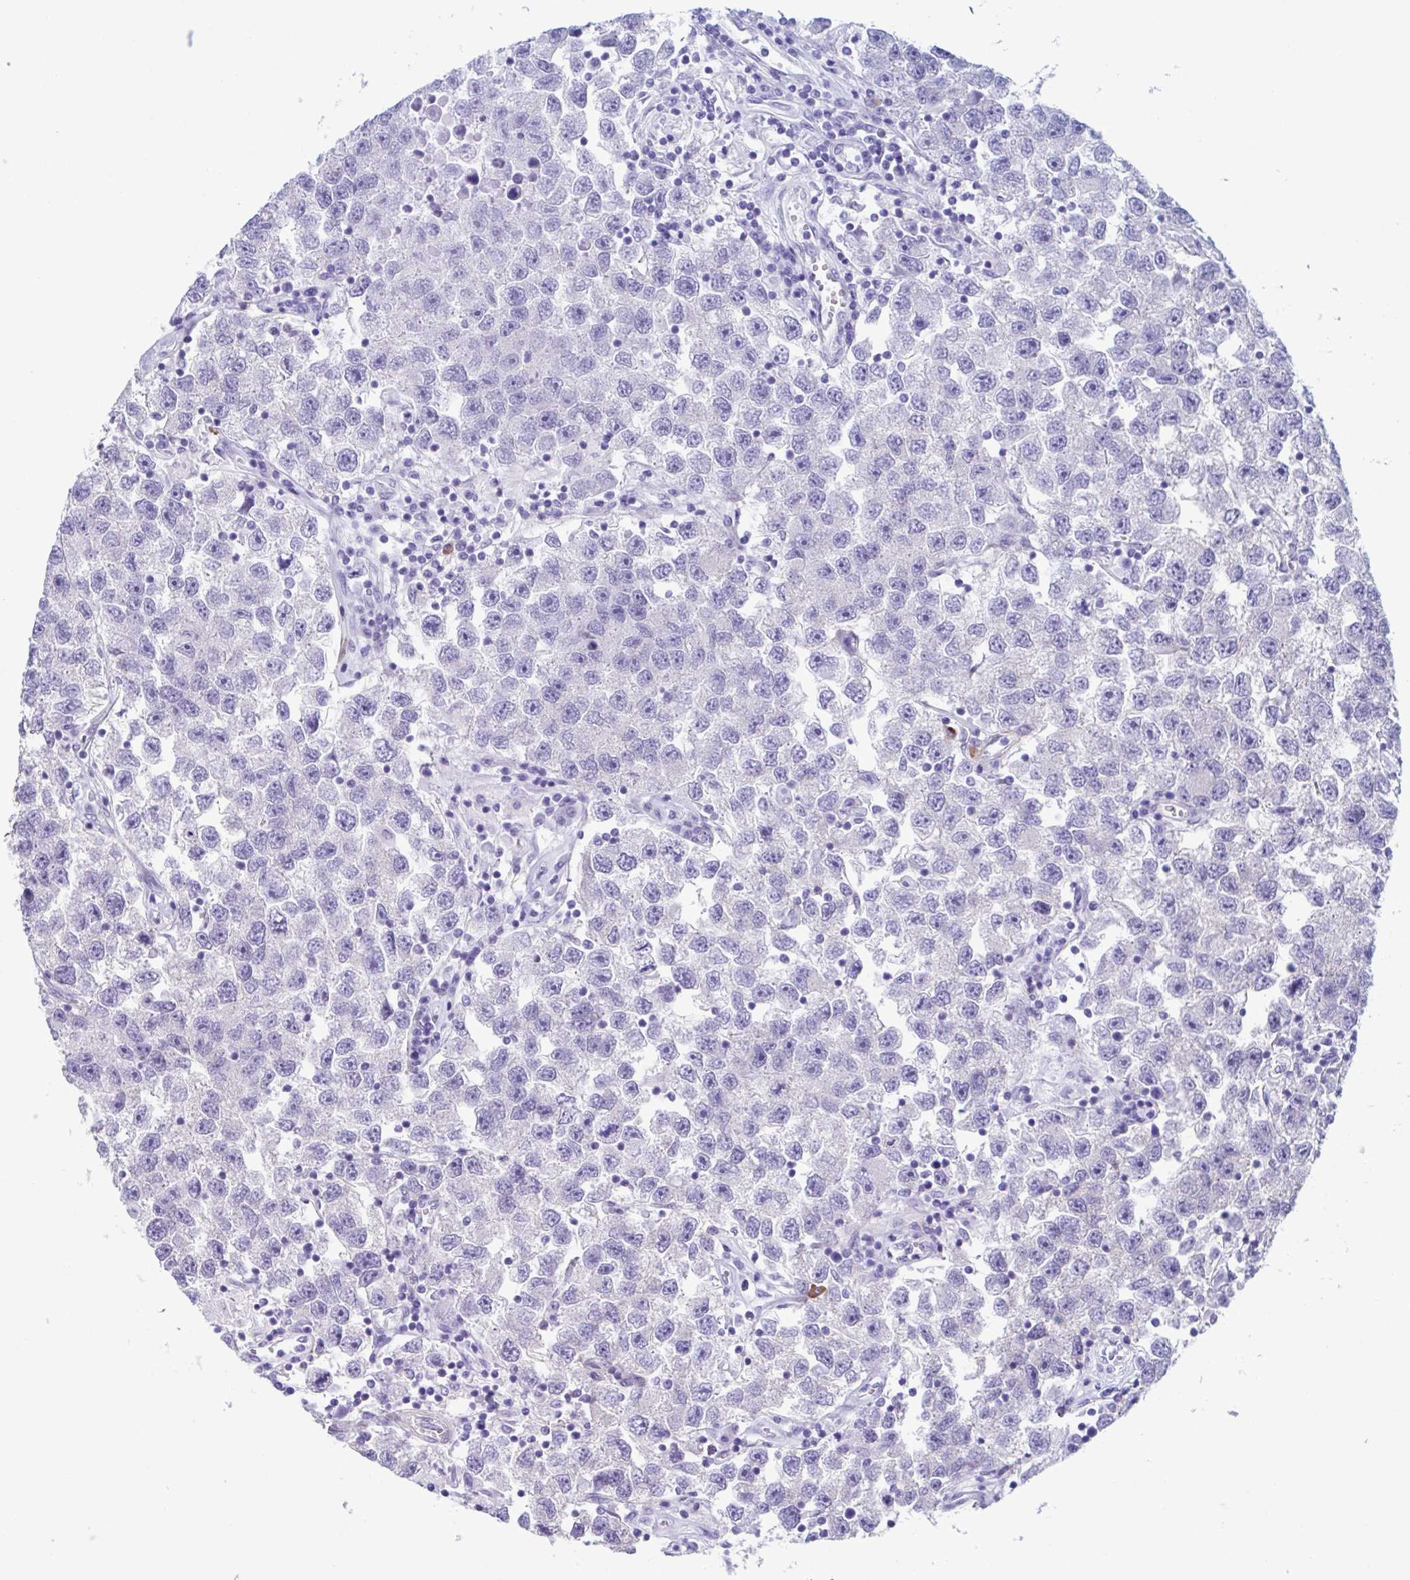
{"staining": {"intensity": "negative", "quantity": "none", "location": "none"}, "tissue": "testis cancer", "cell_type": "Tumor cells", "image_type": "cancer", "snomed": [{"axis": "morphology", "description": "Seminoma, NOS"}, {"axis": "topography", "description": "Testis"}], "caption": "High magnification brightfield microscopy of testis cancer (seminoma) stained with DAB (3,3'-diaminobenzidine) (brown) and counterstained with hematoxylin (blue): tumor cells show no significant positivity.", "gene": "LPIN3", "patient": {"sex": "male", "age": 26}}